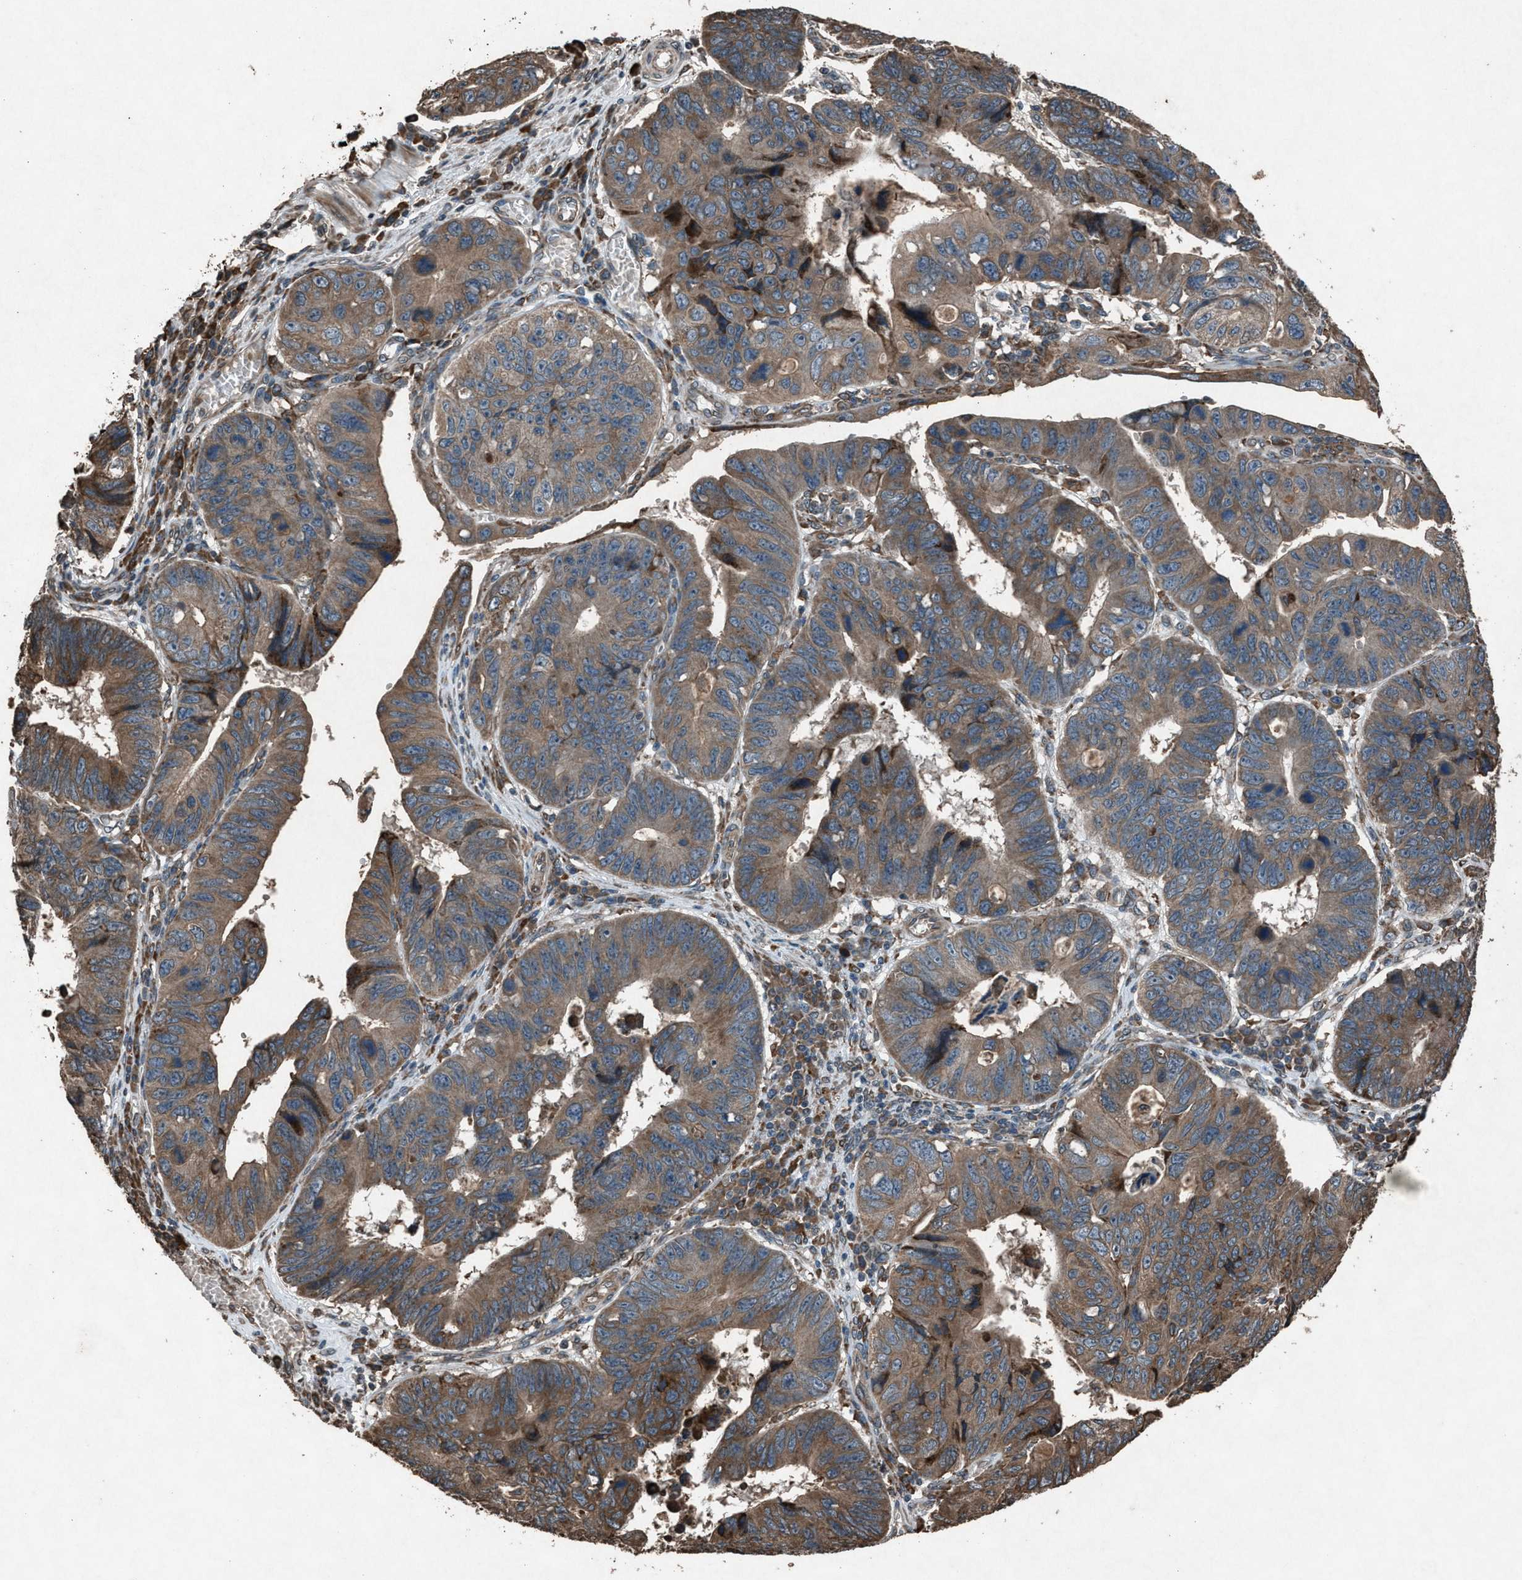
{"staining": {"intensity": "moderate", "quantity": ">75%", "location": "cytoplasmic/membranous"}, "tissue": "stomach cancer", "cell_type": "Tumor cells", "image_type": "cancer", "snomed": [{"axis": "morphology", "description": "Adenocarcinoma, NOS"}, {"axis": "topography", "description": "Stomach"}], "caption": "An immunohistochemistry (IHC) histopathology image of tumor tissue is shown. Protein staining in brown labels moderate cytoplasmic/membranous positivity in stomach adenocarcinoma within tumor cells. (DAB (3,3'-diaminobenzidine) = brown stain, brightfield microscopy at high magnification).", "gene": "CALR", "patient": {"sex": "male", "age": 59}}